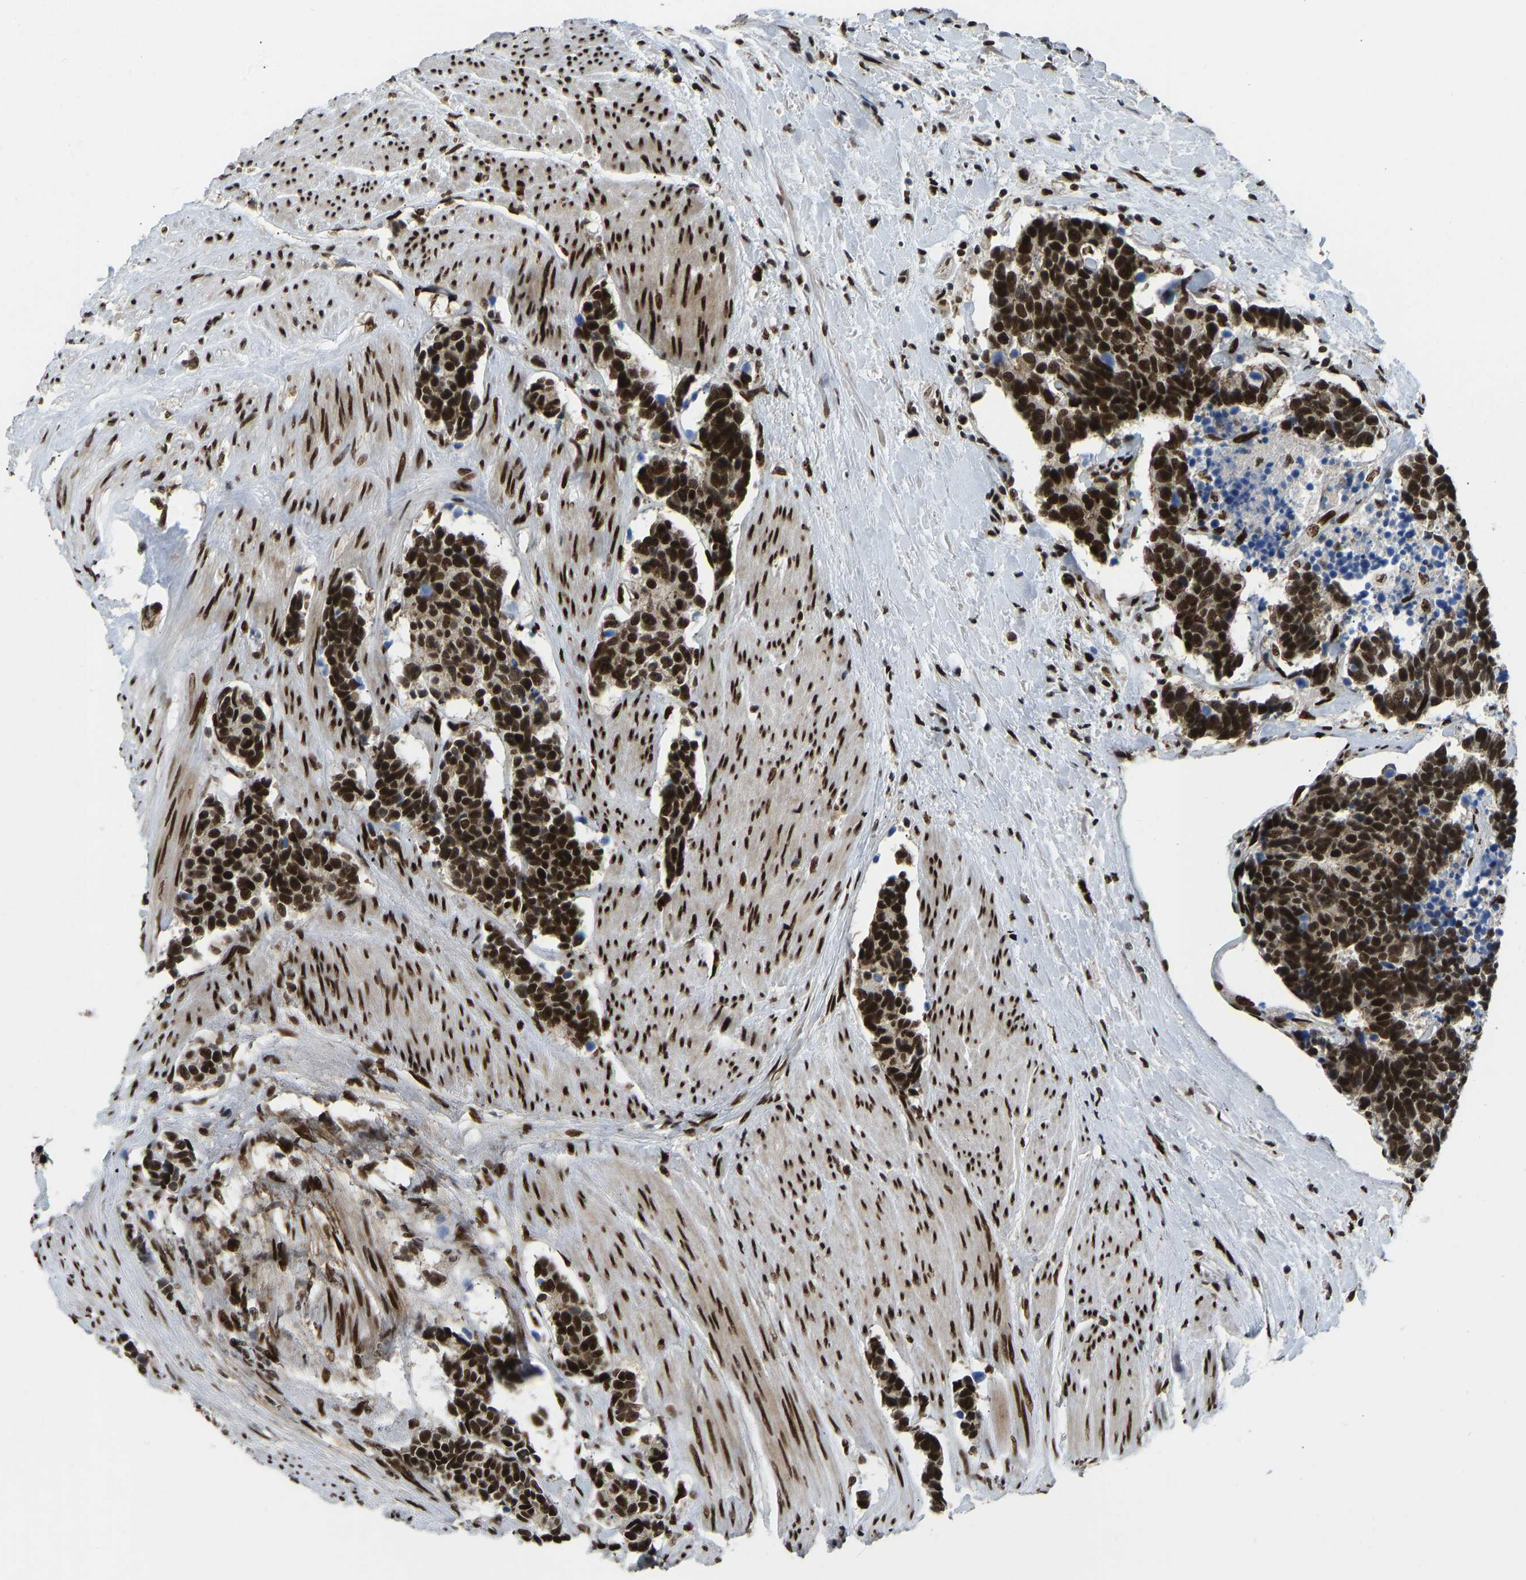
{"staining": {"intensity": "strong", "quantity": ">75%", "location": "nuclear"}, "tissue": "carcinoid", "cell_type": "Tumor cells", "image_type": "cancer", "snomed": [{"axis": "morphology", "description": "Carcinoma, NOS"}, {"axis": "morphology", "description": "Carcinoid, malignant, NOS"}, {"axis": "topography", "description": "Urinary bladder"}], "caption": "Brown immunohistochemical staining in human carcinoid reveals strong nuclear expression in approximately >75% of tumor cells.", "gene": "FOXK1", "patient": {"sex": "male", "age": 57}}